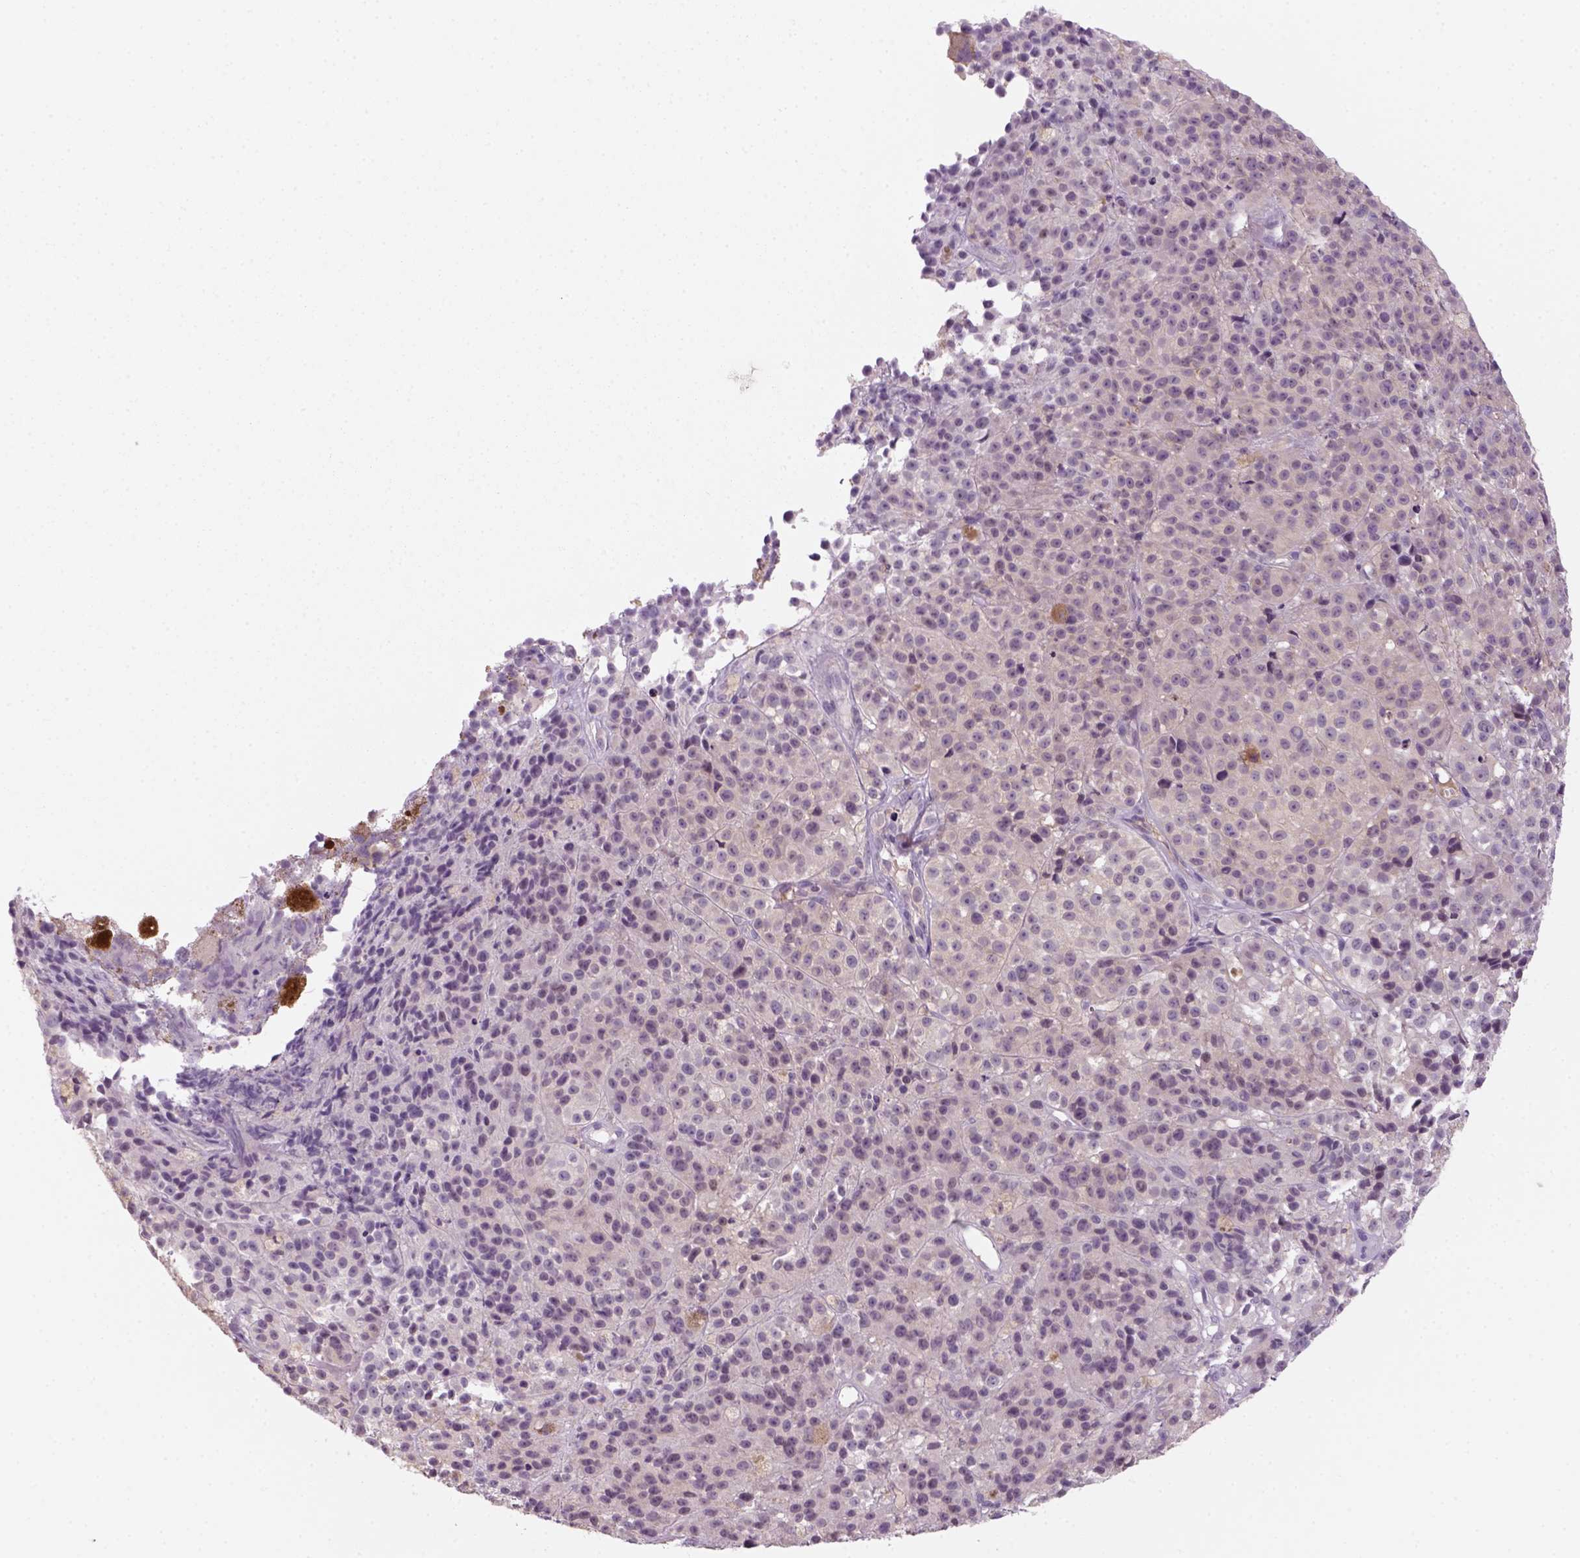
{"staining": {"intensity": "negative", "quantity": "none", "location": "none"}, "tissue": "melanoma", "cell_type": "Tumor cells", "image_type": "cancer", "snomed": [{"axis": "morphology", "description": "Malignant melanoma, NOS"}, {"axis": "topography", "description": "Skin"}], "caption": "Immunohistochemistry (IHC) photomicrograph of malignant melanoma stained for a protein (brown), which shows no positivity in tumor cells.", "gene": "GOT1", "patient": {"sex": "female", "age": 58}}